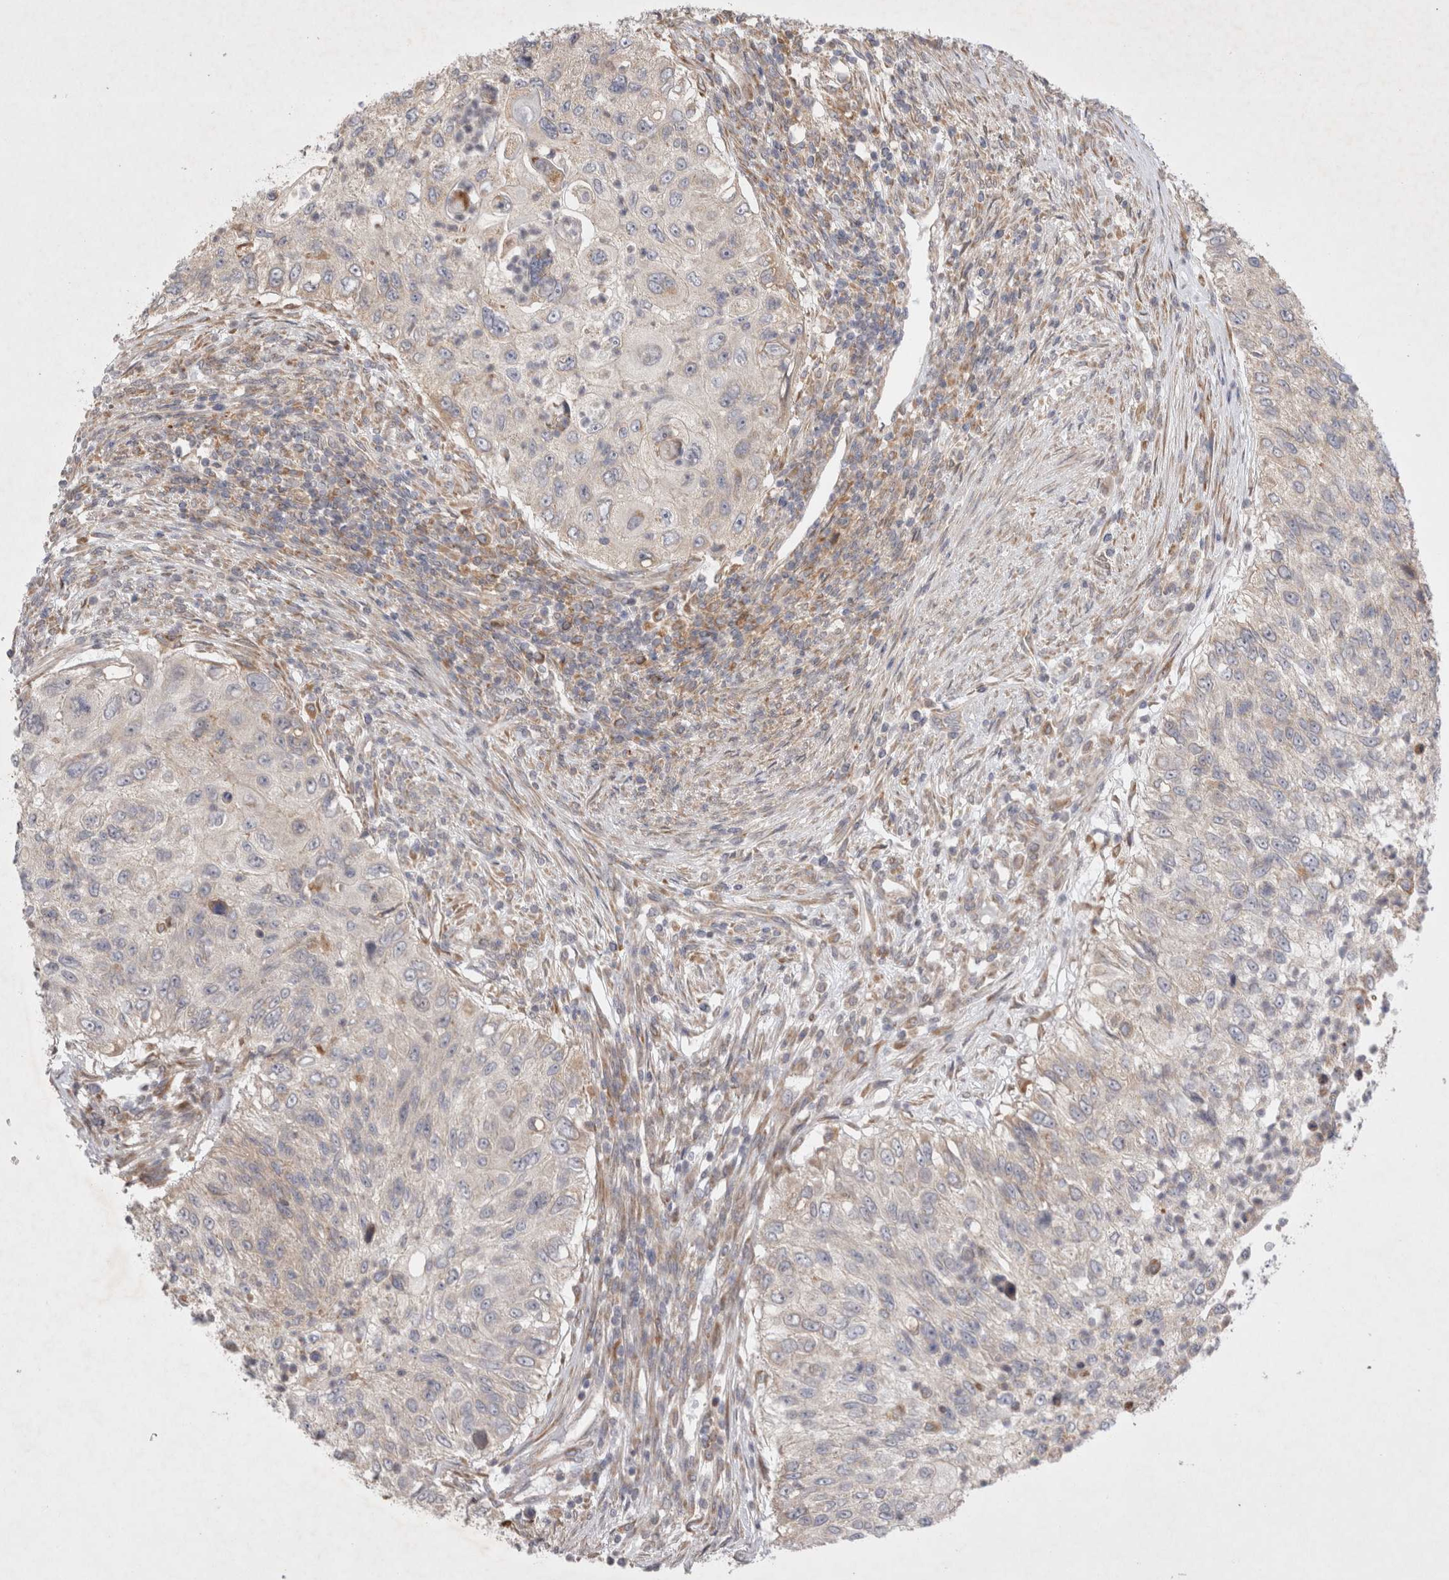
{"staining": {"intensity": "weak", "quantity": "<25%", "location": "cytoplasmic/membranous"}, "tissue": "urothelial cancer", "cell_type": "Tumor cells", "image_type": "cancer", "snomed": [{"axis": "morphology", "description": "Urothelial carcinoma, High grade"}, {"axis": "topography", "description": "Urinary bladder"}], "caption": "IHC of human urothelial carcinoma (high-grade) exhibits no staining in tumor cells.", "gene": "NPC1", "patient": {"sex": "female", "age": 60}}